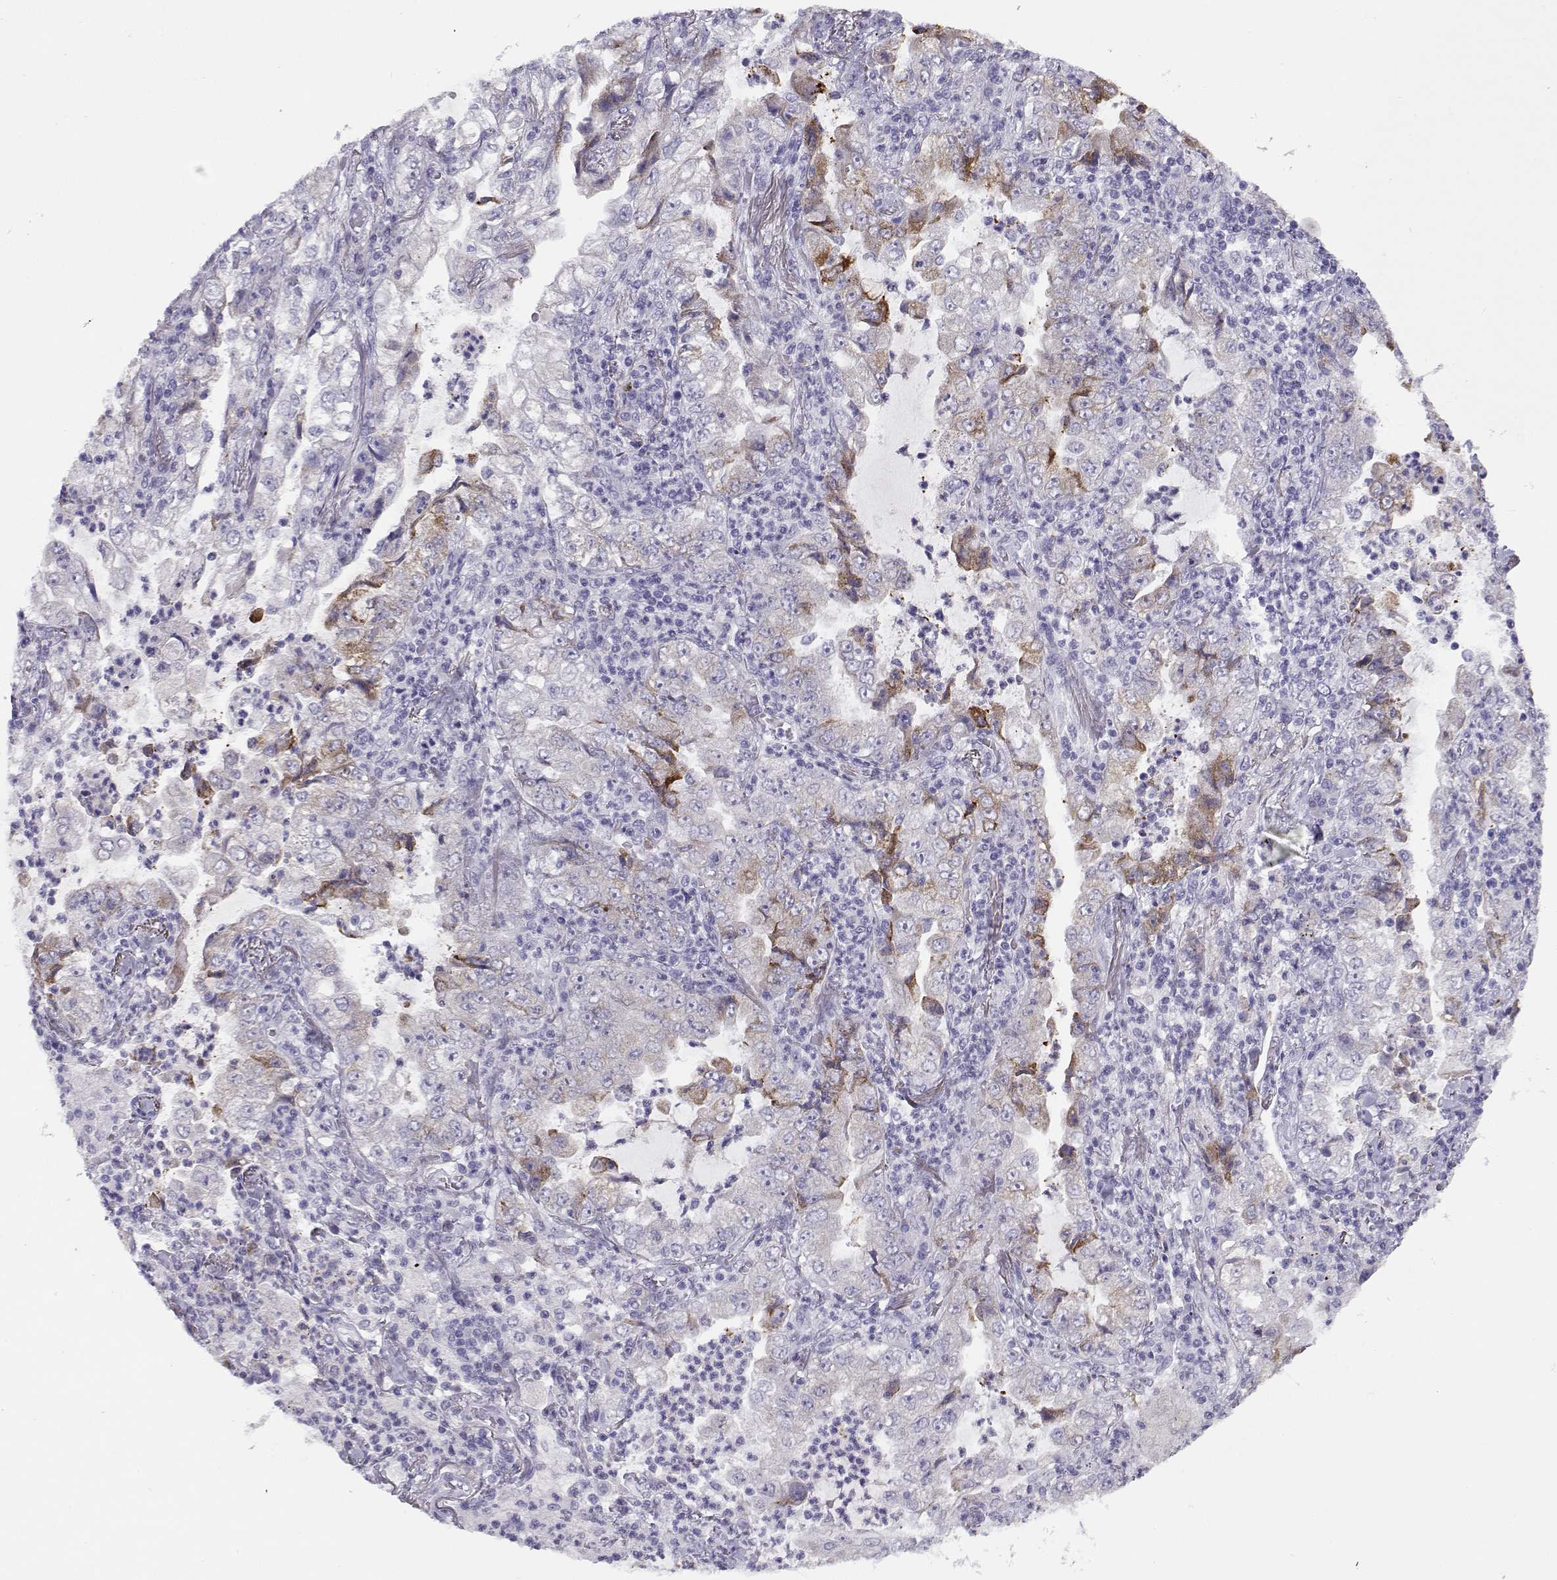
{"staining": {"intensity": "moderate", "quantity": "<25%", "location": "cytoplasmic/membranous"}, "tissue": "lung cancer", "cell_type": "Tumor cells", "image_type": "cancer", "snomed": [{"axis": "morphology", "description": "Adenocarcinoma, NOS"}, {"axis": "topography", "description": "Lung"}], "caption": "Immunohistochemistry (DAB) staining of lung adenocarcinoma reveals moderate cytoplasmic/membranous protein expression in approximately <25% of tumor cells.", "gene": "CFAP77", "patient": {"sex": "female", "age": 73}}